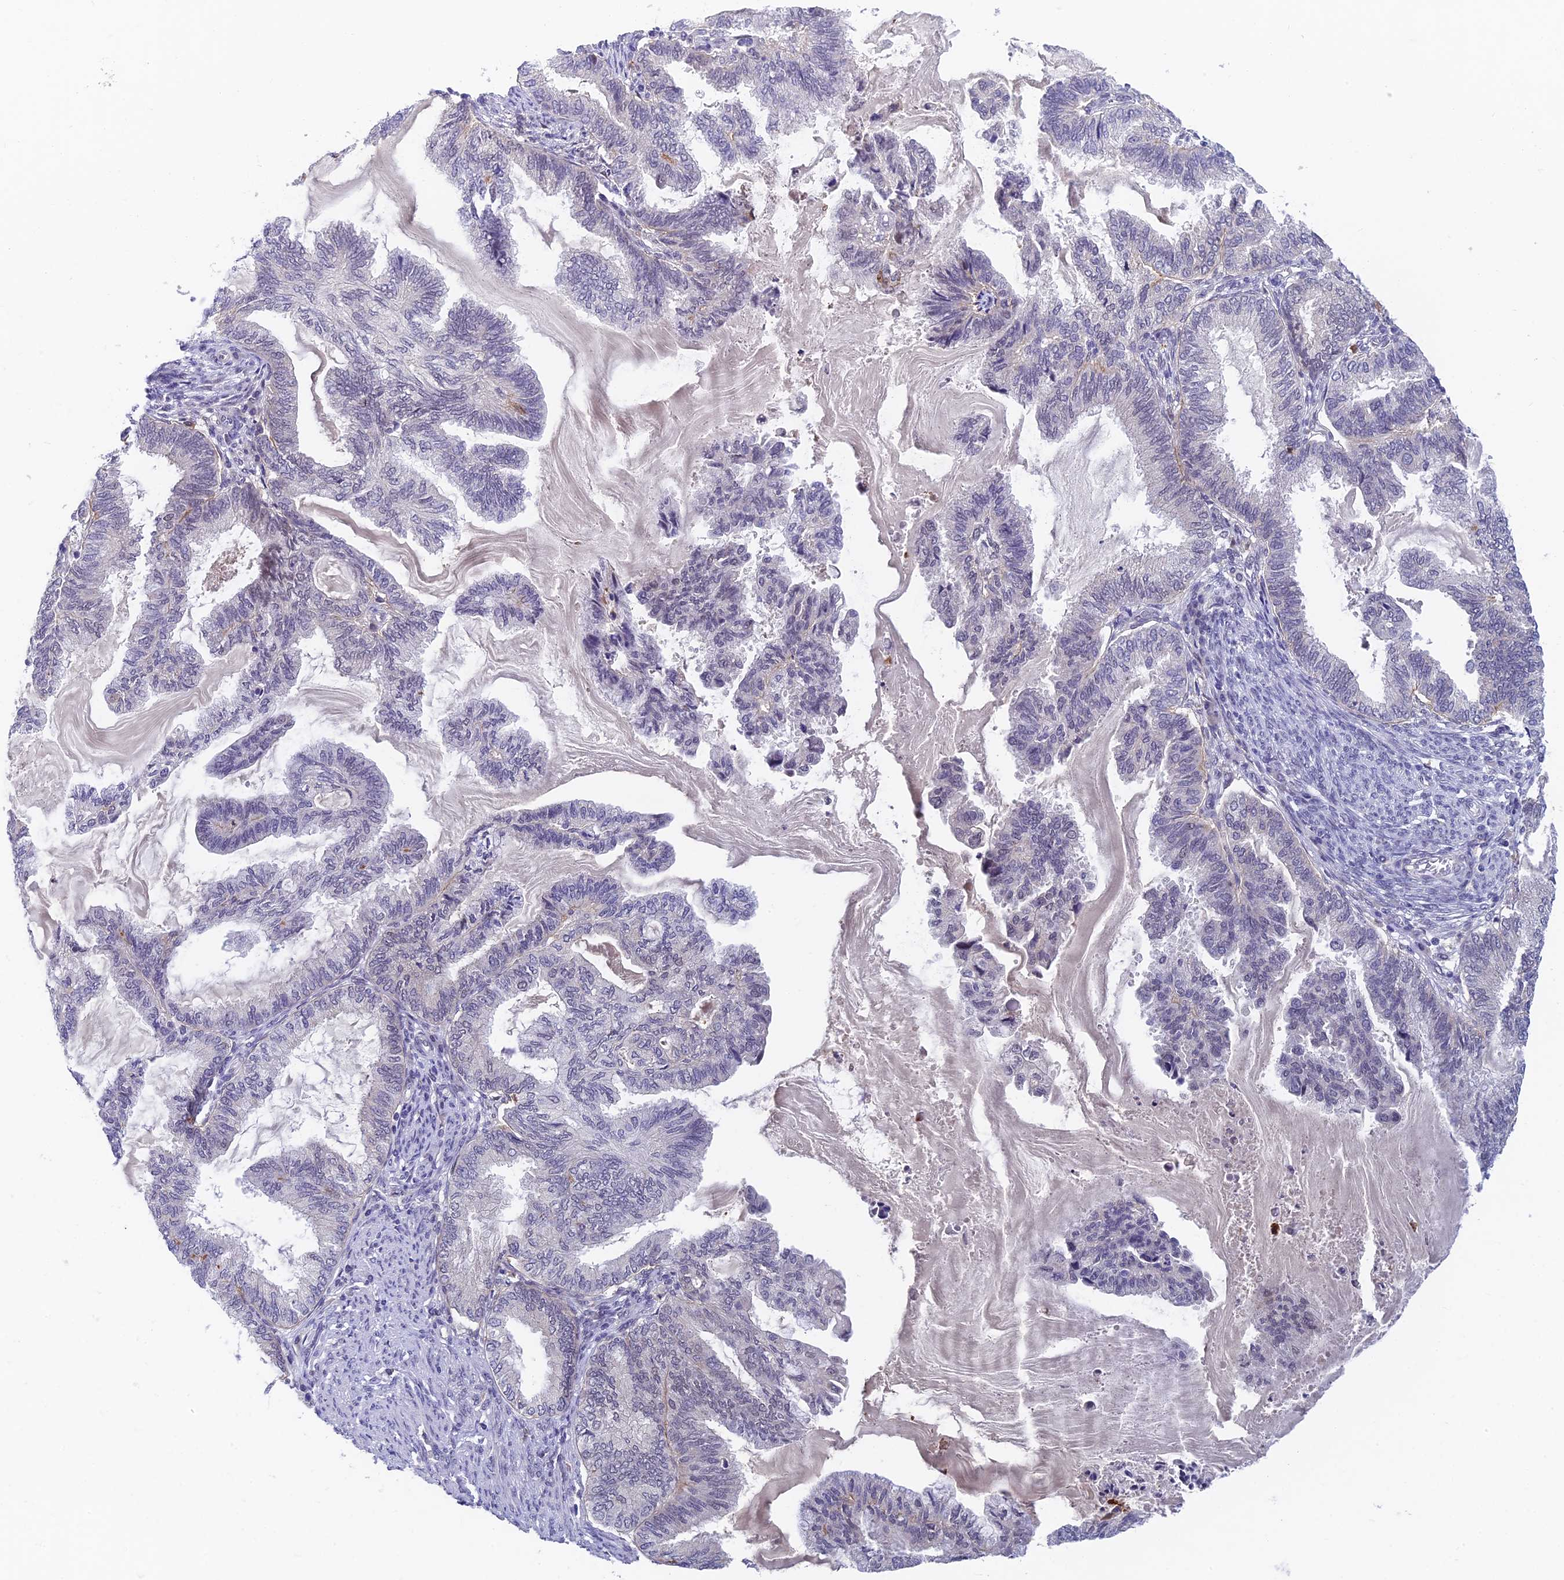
{"staining": {"intensity": "negative", "quantity": "none", "location": "none"}, "tissue": "endometrial cancer", "cell_type": "Tumor cells", "image_type": "cancer", "snomed": [{"axis": "morphology", "description": "Adenocarcinoma, NOS"}, {"axis": "topography", "description": "Endometrium"}], "caption": "There is no significant expression in tumor cells of endometrial cancer.", "gene": "NSMCE1", "patient": {"sex": "female", "age": 86}}